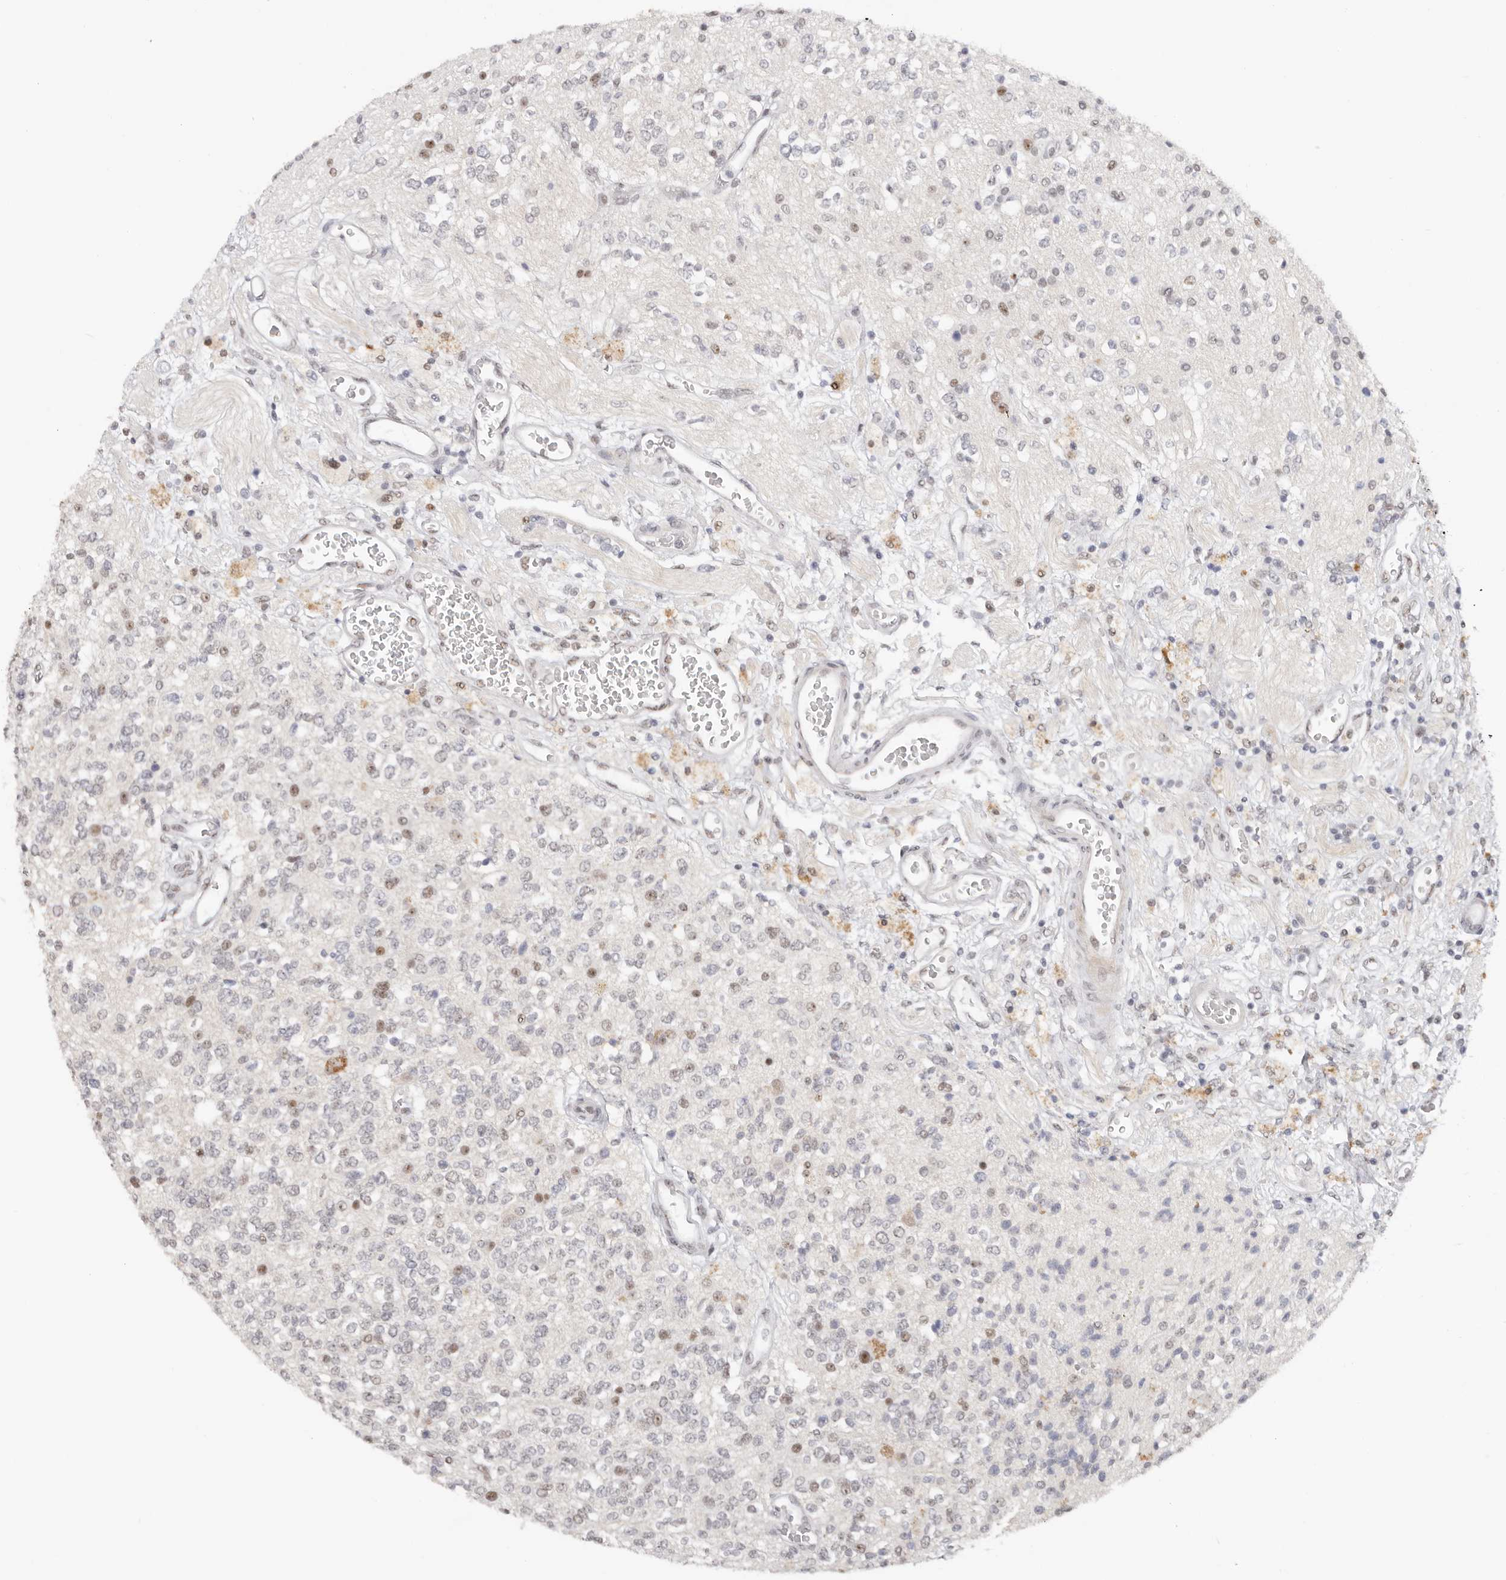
{"staining": {"intensity": "moderate", "quantity": "<25%", "location": "nuclear"}, "tissue": "glioma", "cell_type": "Tumor cells", "image_type": "cancer", "snomed": [{"axis": "morphology", "description": "Glioma, malignant, High grade"}, {"axis": "topography", "description": "Brain"}], "caption": "Protein staining by immunohistochemistry (IHC) exhibits moderate nuclear staining in about <25% of tumor cells in malignant high-grade glioma. Nuclei are stained in blue.", "gene": "LARP7", "patient": {"sex": "male", "age": 34}}